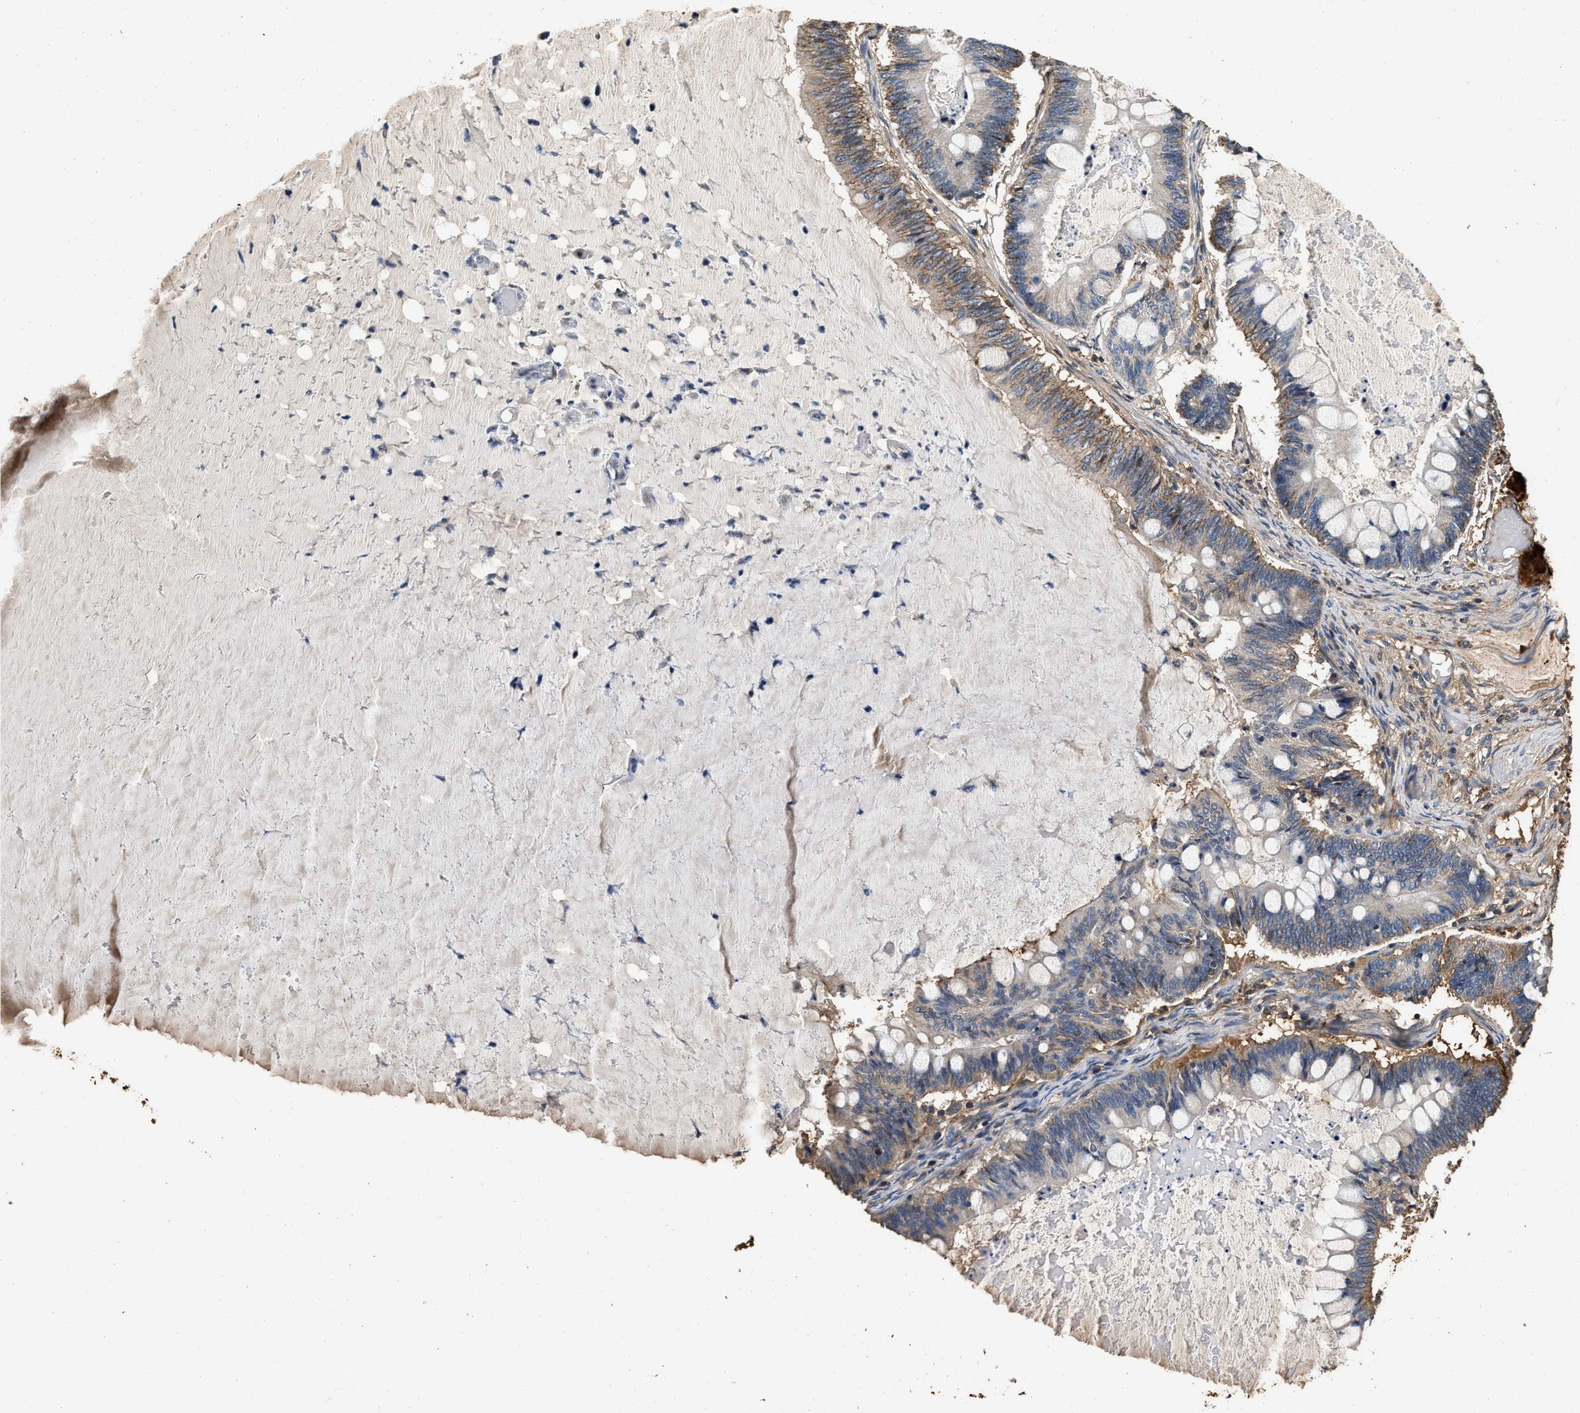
{"staining": {"intensity": "moderate", "quantity": ">75%", "location": "cytoplasmic/membranous"}, "tissue": "ovarian cancer", "cell_type": "Tumor cells", "image_type": "cancer", "snomed": [{"axis": "morphology", "description": "Cystadenocarcinoma, mucinous, NOS"}, {"axis": "topography", "description": "Ovary"}], "caption": "Protein staining of ovarian cancer (mucinous cystadenocarcinoma) tissue reveals moderate cytoplasmic/membranous staining in approximately >75% of tumor cells. (IHC, brightfield microscopy, high magnification).", "gene": "C3", "patient": {"sex": "female", "age": 61}}